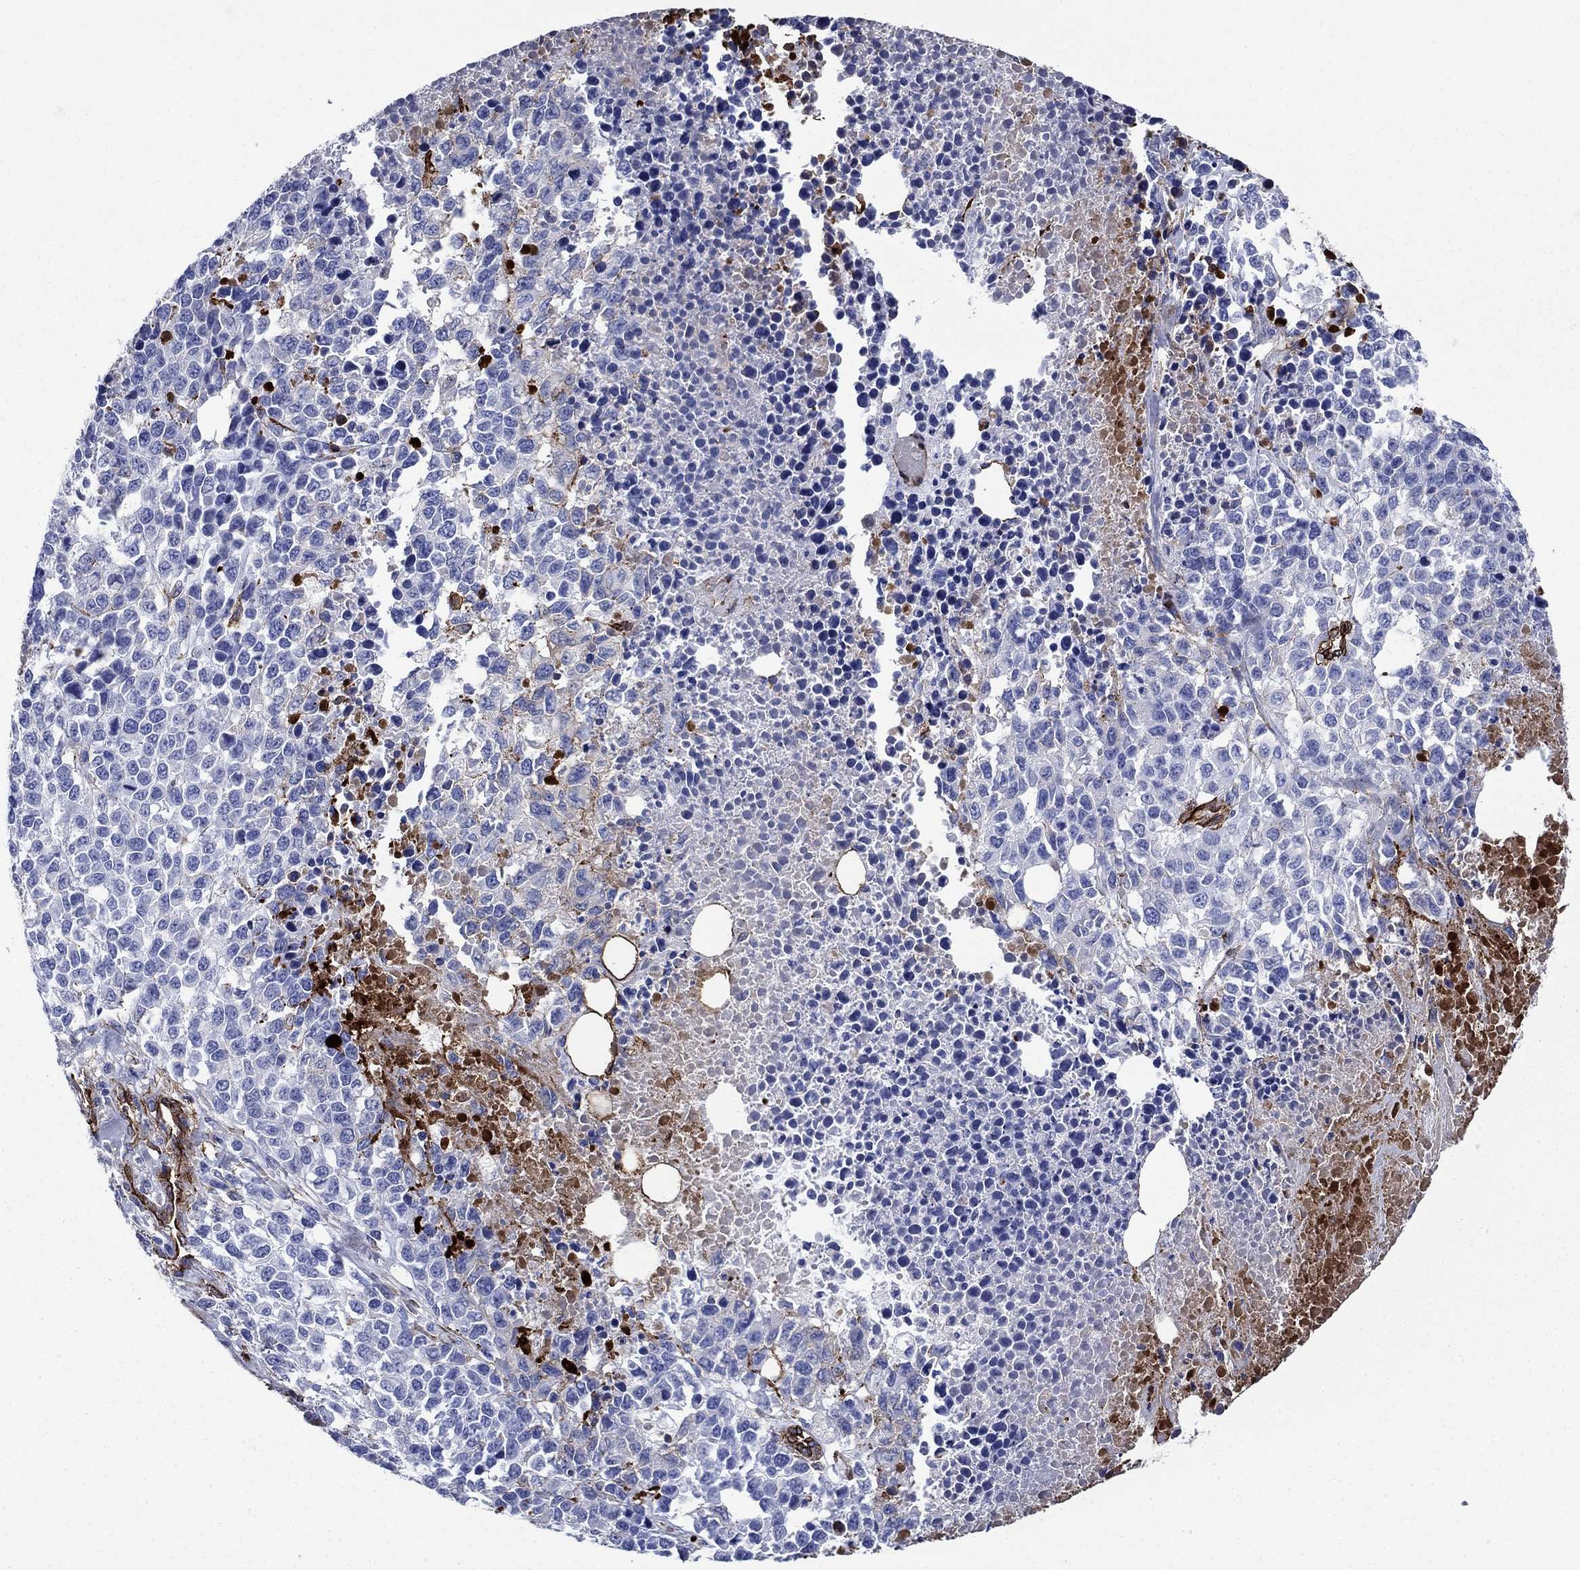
{"staining": {"intensity": "negative", "quantity": "none", "location": "none"}, "tissue": "melanoma", "cell_type": "Tumor cells", "image_type": "cancer", "snomed": [{"axis": "morphology", "description": "Malignant melanoma, Metastatic site"}, {"axis": "topography", "description": "Skin"}], "caption": "A histopathology image of human melanoma is negative for staining in tumor cells.", "gene": "VTN", "patient": {"sex": "male", "age": 84}}